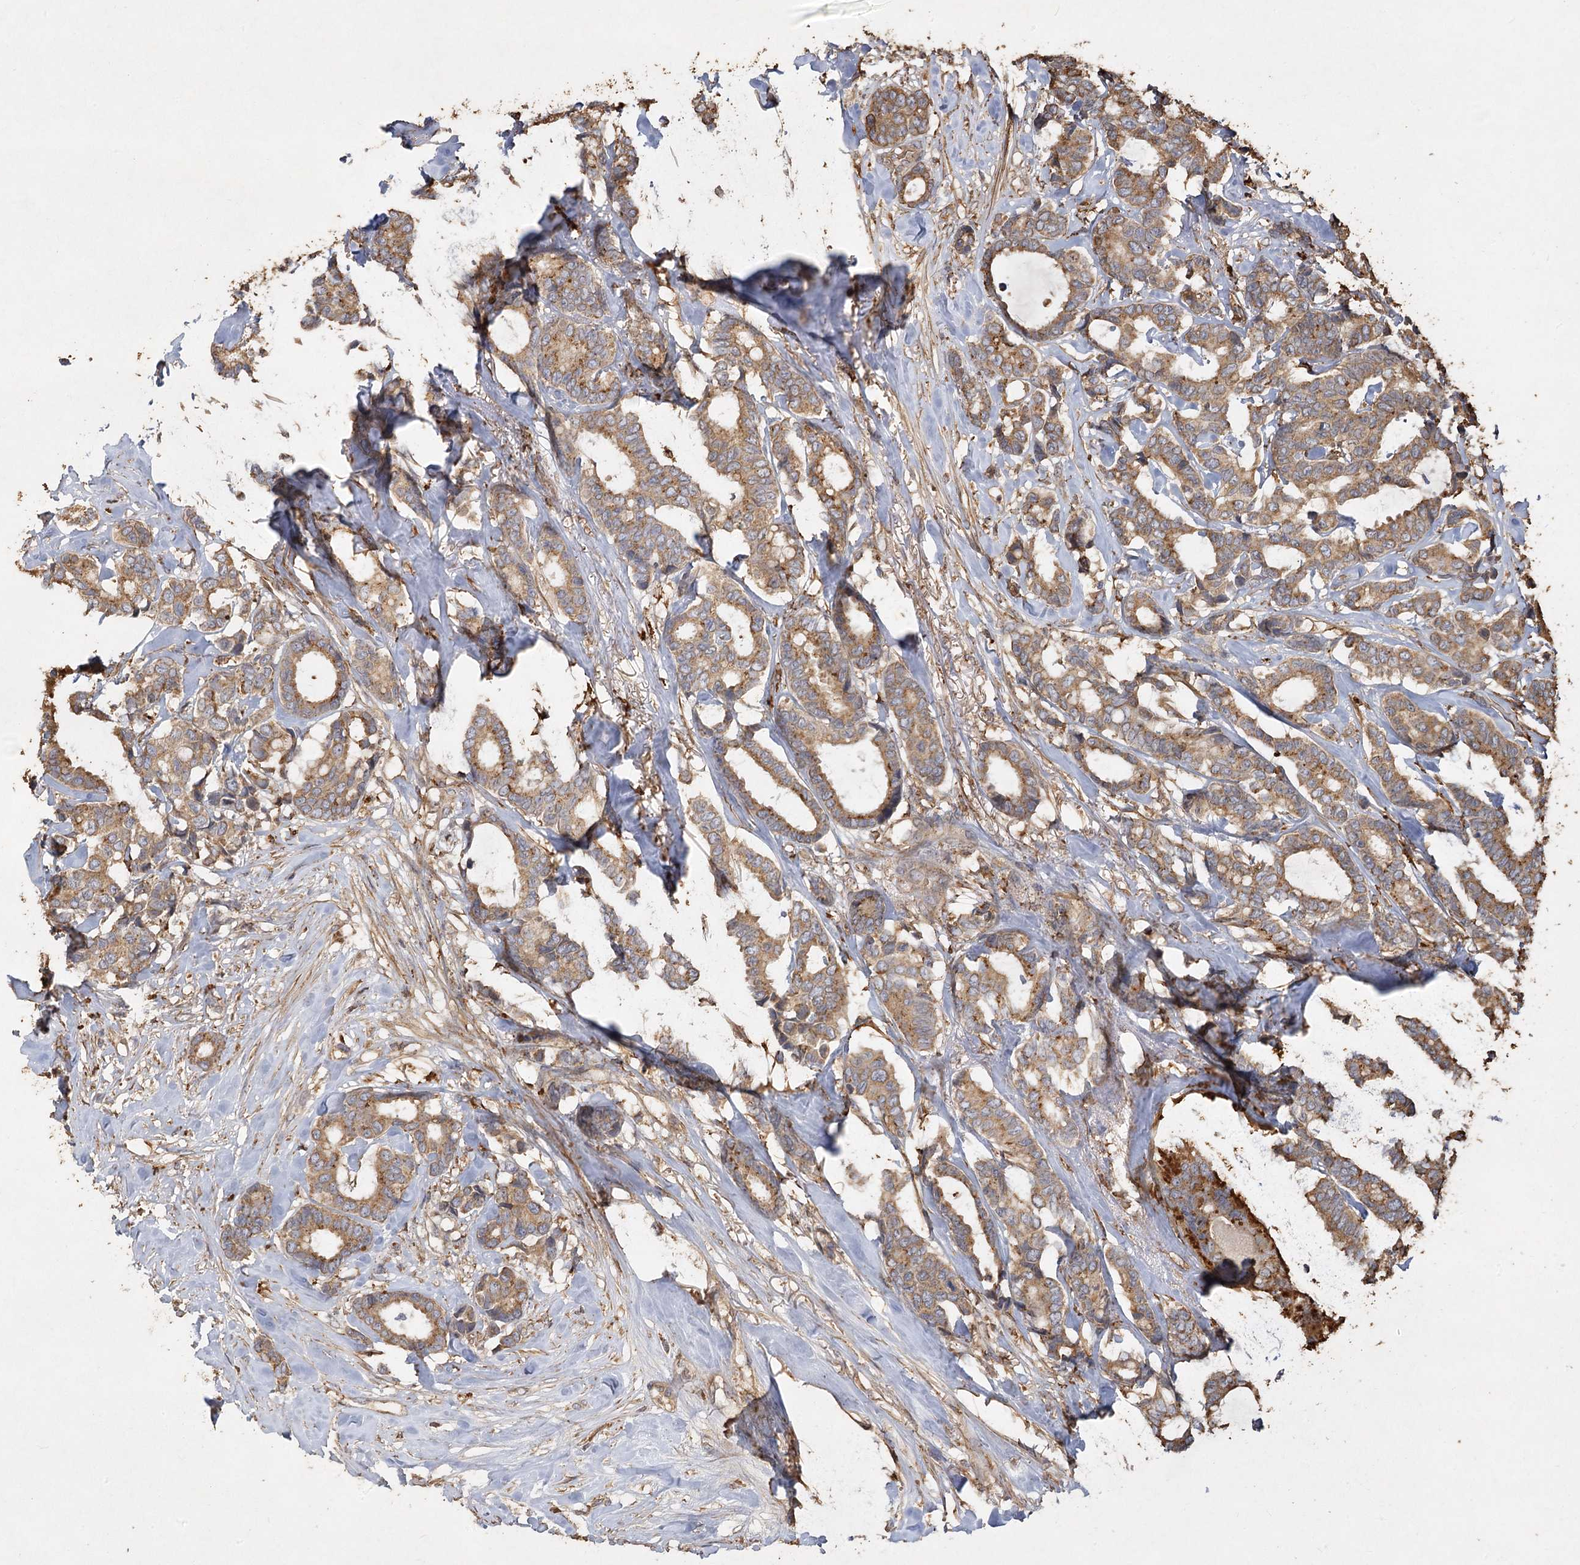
{"staining": {"intensity": "moderate", "quantity": ">75%", "location": "cytoplasmic/membranous"}, "tissue": "breast cancer", "cell_type": "Tumor cells", "image_type": "cancer", "snomed": [{"axis": "morphology", "description": "Duct carcinoma"}, {"axis": "topography", "description": "Breast"}], "caption": "Immunohistochemical staining of human breast cancer (infiltrating ductal carcinoma) displays medium levels of moderate cytoplasmic/membranous staining in approximately >75% of tumor cells.", "gene": "PIK3C2A", "patient": {"sex": "female", "age": 87}}